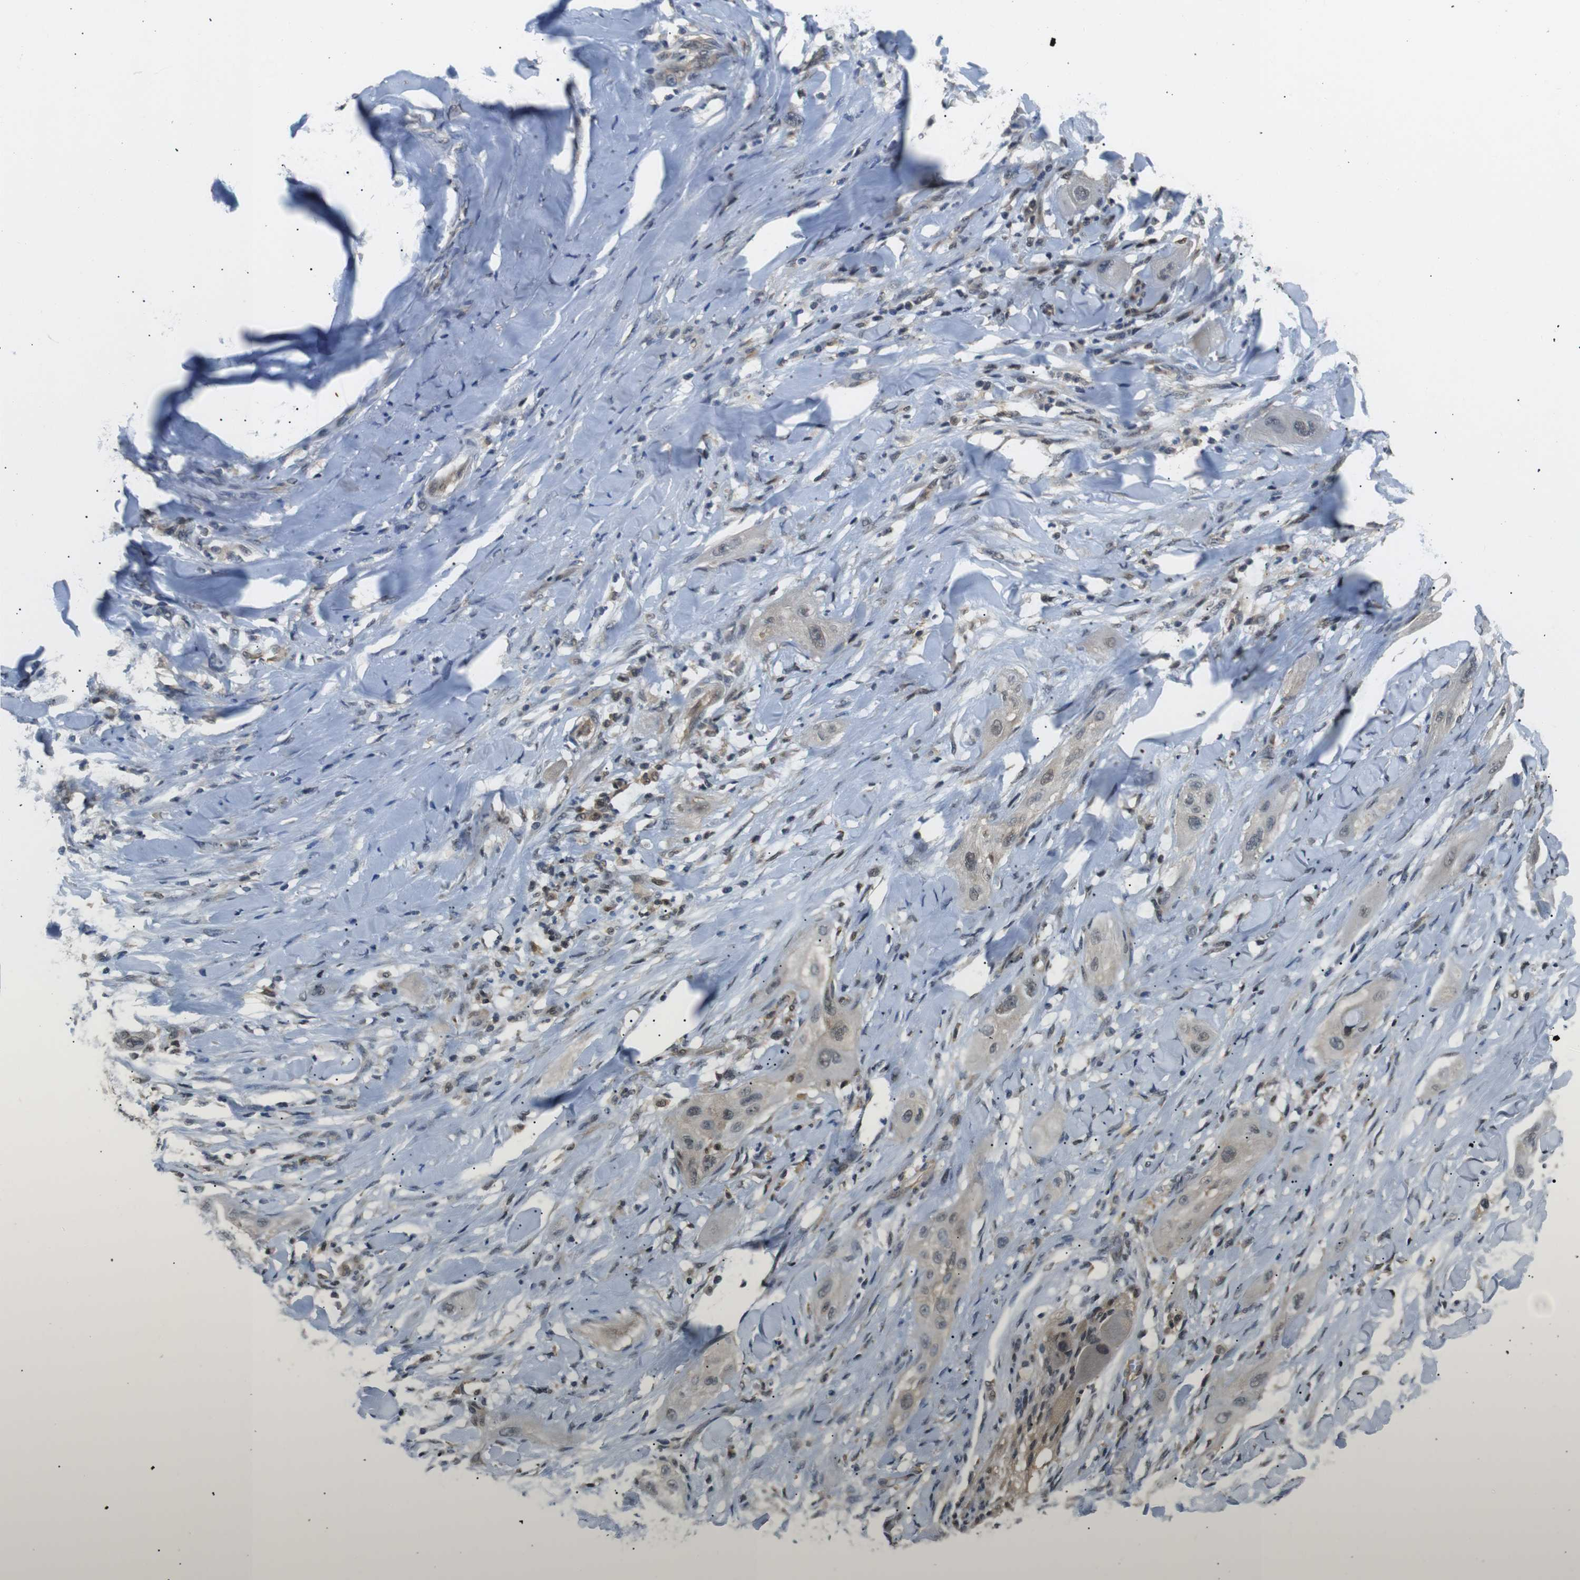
{"staining": {"intensity": "weak", "quantity": "25%-75%", "location": "cytoplasmic/membranous"}, "tissue": "lung cancer", "cell_type": "Tumor cells", "image_type": "cancer", "snomed": [{"axis": "morphology", "description": "Squamous cell carcinoma, NOS"}, {"axis": "topography", "description": "Lung"}], "caption": "A low amount of weak cytoplasmic/membranous staining is appreciated in approximately 25%-75% of tumor cells in lung cancer tissue.", "gene": "UBXN1", "patient": {"sex": "female", "age": 47}}